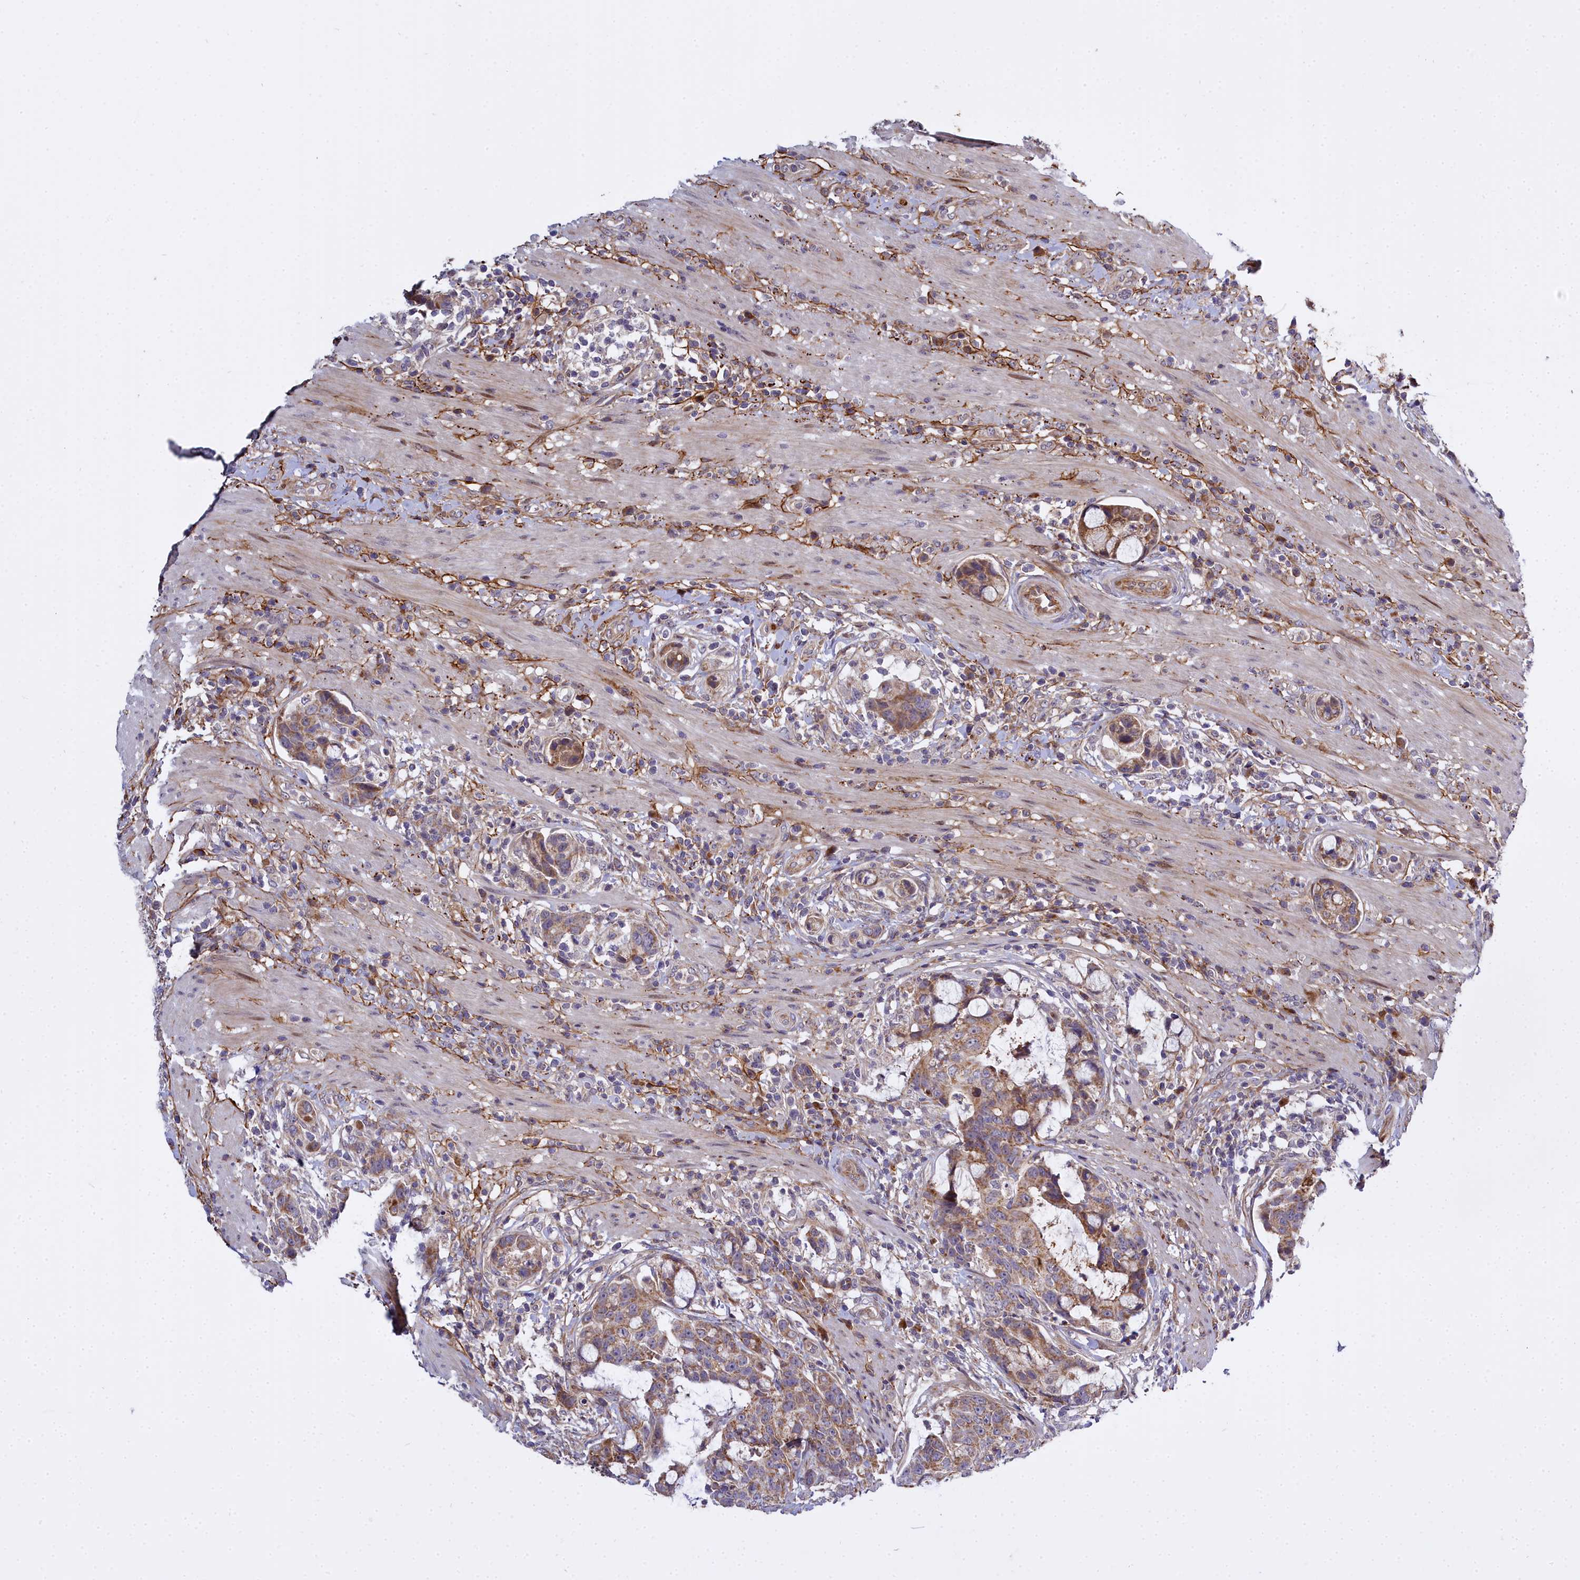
{"staining": {"intensity": "moderate", "quantity": ">75%", "location": "cytoplasmic/membranous"}, "tissue": "colorectal cancer", "cell_type": "Tumor cells", "image_type": "cancer", "snomed": [{"axis": "morphology", "description": "Adenocarcinoma, NOS"}, {"axis": "topography", "description": "Colon"}], "caption": "This photomicrograph exhibits colorectal adenocarcinoma stained with IHC to label a protein in brown. The cytoplasmic/membranous of tumor cells show moderate positivity for the protein. Nuclei are counter-stained blue.", "gene": "MRPS11", "patient": {"sex": "female", "age": 82}}